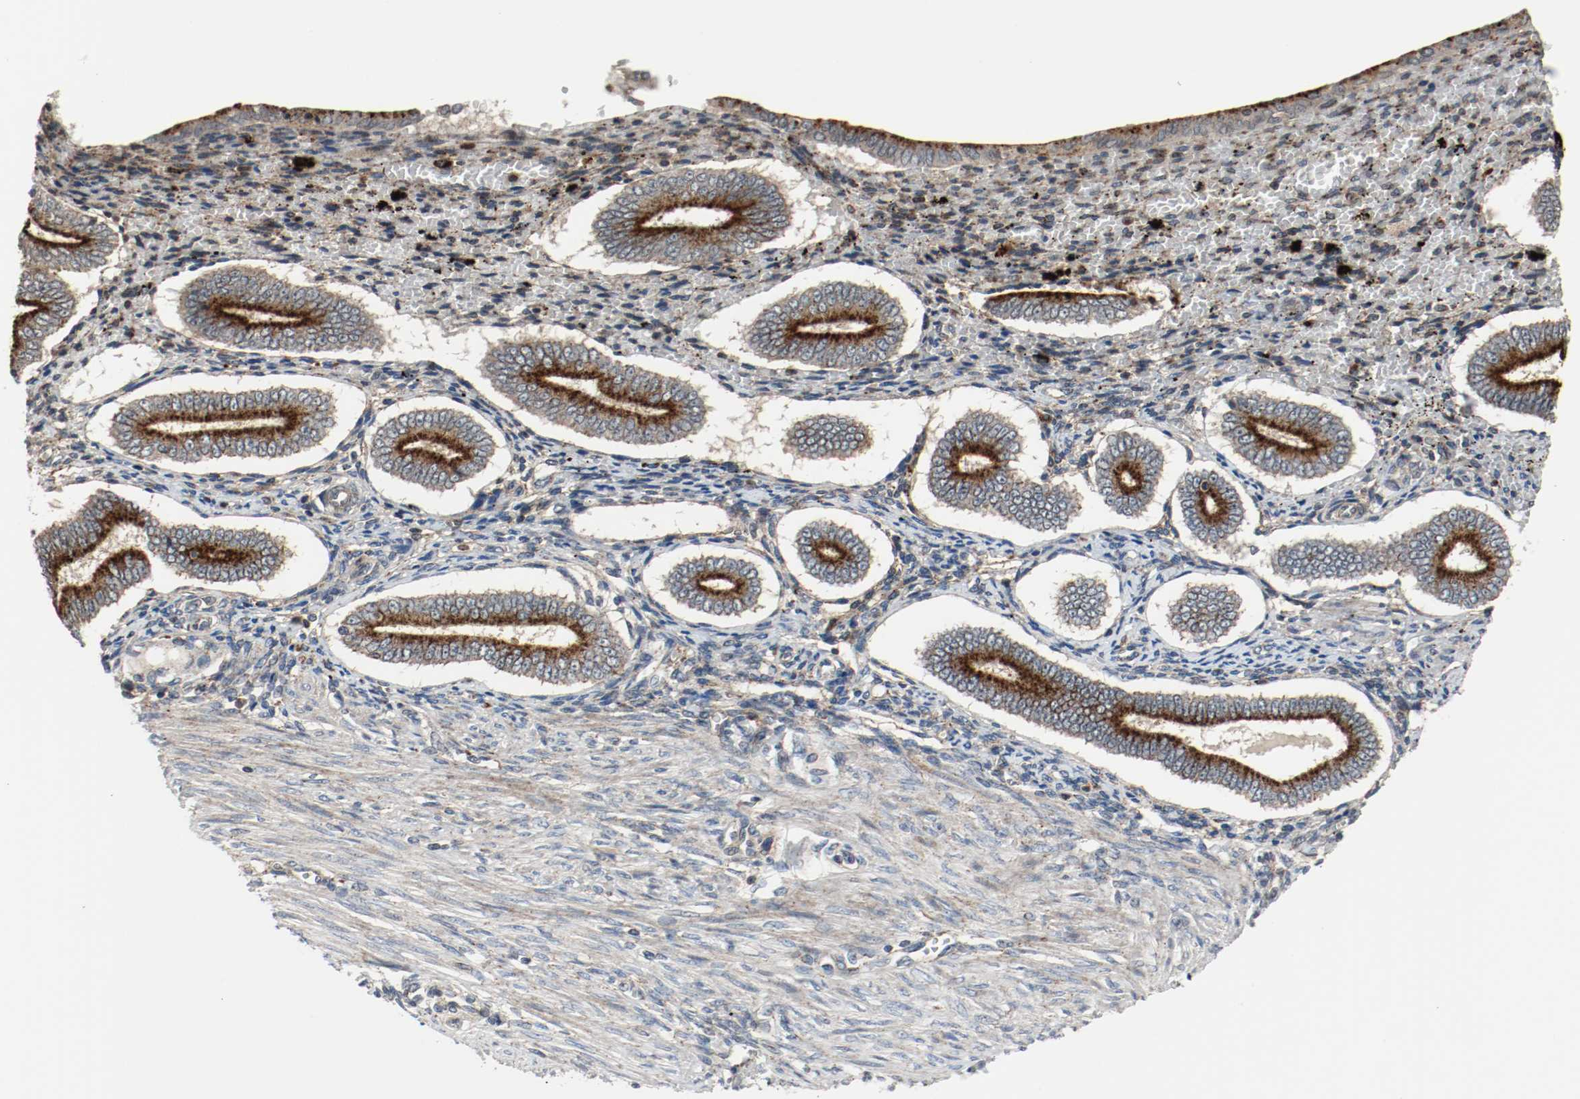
{"staining": {"intensity": "weak", "quantity": "25%-75%", "location": "cytoplasmic/membranous"}, "tissue": "endometrium", "cell_type": "Cells in endometrial stroma", "image_type": "normal", "snomed": [{"axis": "morphology", "description": "Normal tissue, NOS"}, {"axis": "topography", "description": "Endometrium"}], "caption": "Protein expression analysis of benign endometrium shows weak cytoplasmic/membranous staining in approximately 25%-75% of cells in endometrial stroma.", "gene": "LAMP2", "patient": {"sex": "female", "age": 42}}